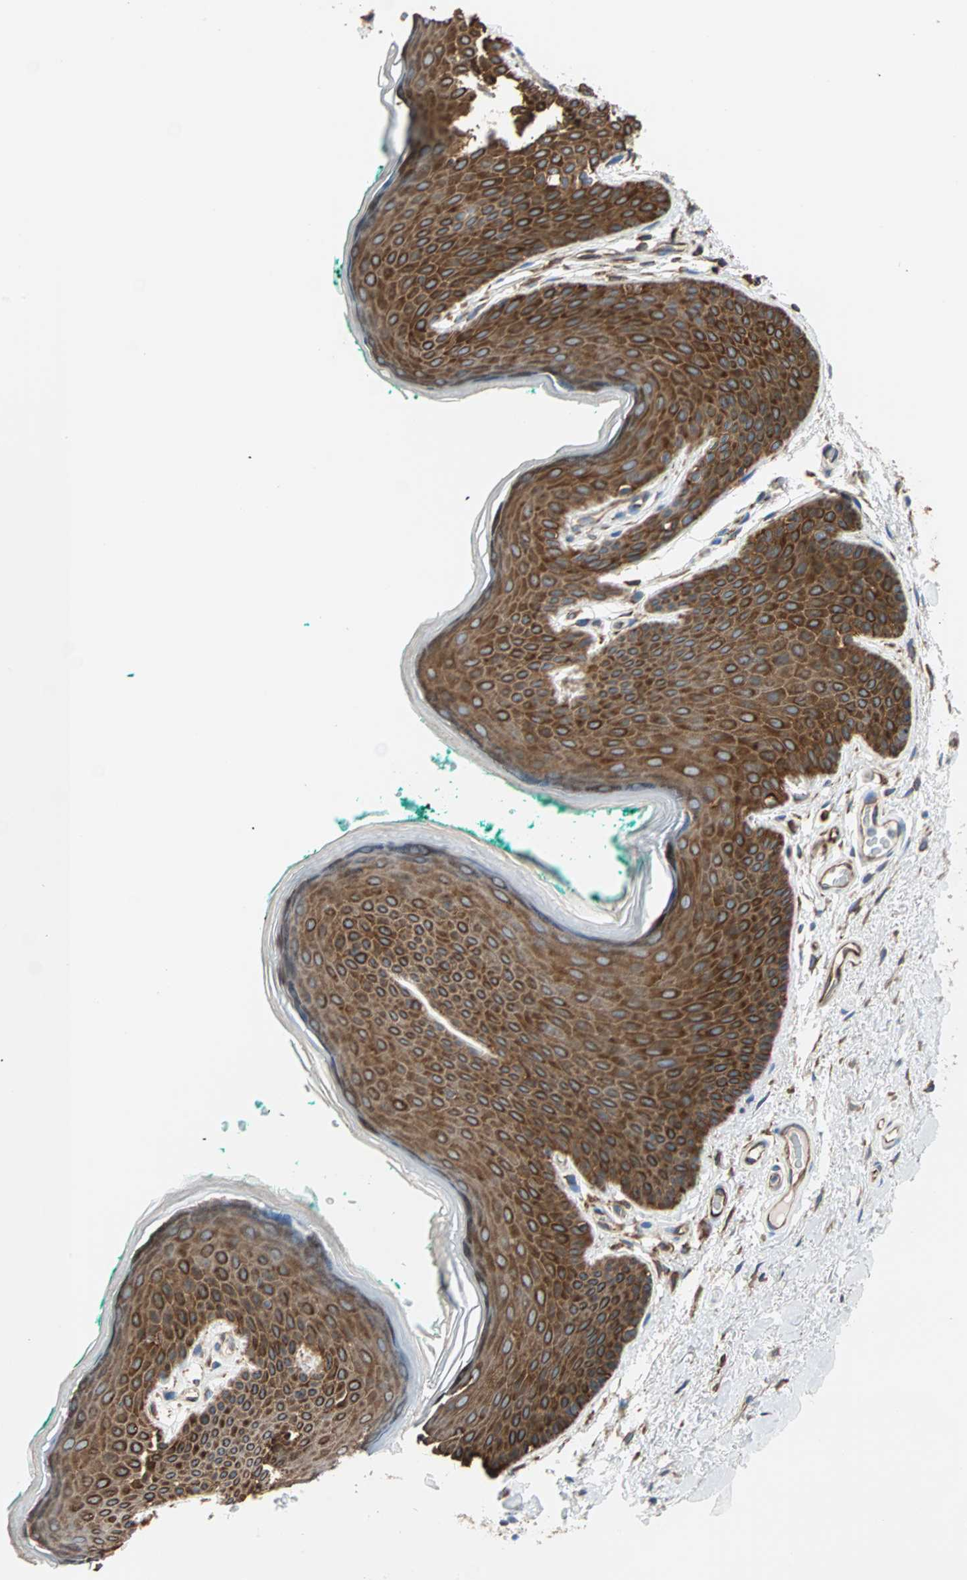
{"staining": {"intensity": "strong", "quantity": ">75%", "location": "cytoplasmic/membranous"}, "tissue": "skin", "cell_type": "Epidermal cells", "image_type": "normal", "snomed": [{"axis": "morphology", "description": "Normal tissue, NOS"}, {"axis": "topography", "description": "Anal"}], "caption": "An image of human skin stained for a protein displays strong cytoplasmic/membranous brown staining in epidermal cells.", "gene": "EEF2", "patient": {"sex": "male", "age": 74}}